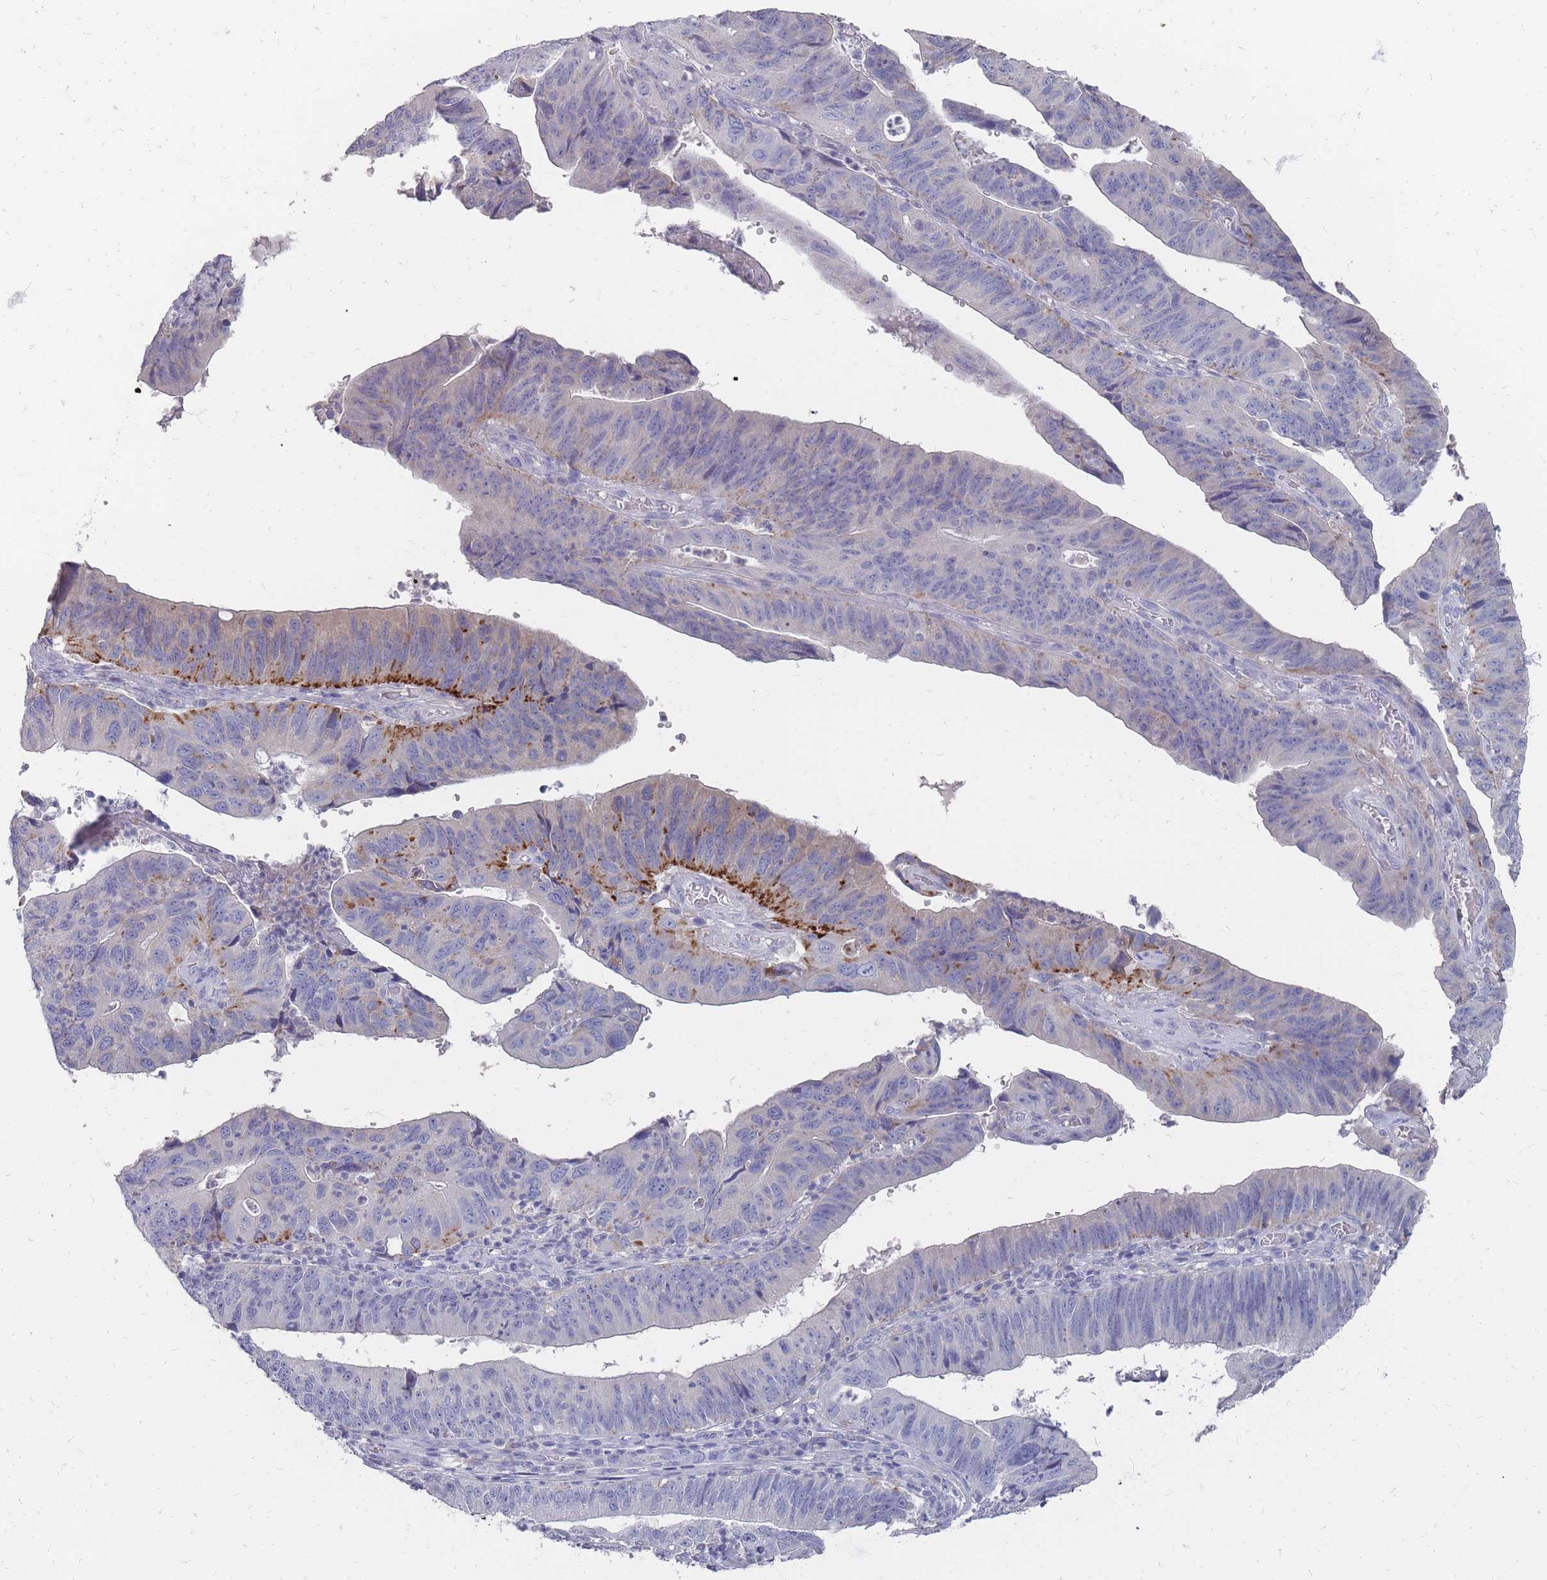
{"staining": {"intensity": "moderate", "quantity": "<25%", "location": "cytoplasmic/membranous"}, "tissue": "stomach cancer", "cell_type": "Tumor cells", "image_type": "cancer", "snomed": [{"axis": "morphology", "description": "Adenocarcinoma, NOS"}, {"axis": "topography", "description": "Stomach"}], "caption": "Approximately <25% of tumor cells in human stomach adenocarcinoma reveal moderate cytoplasmic/membranous protein positivity as visualized by brown immunohistochemical staining.", "gene": "OTULINL", "patient": {"sex": "male", "age": 59}}